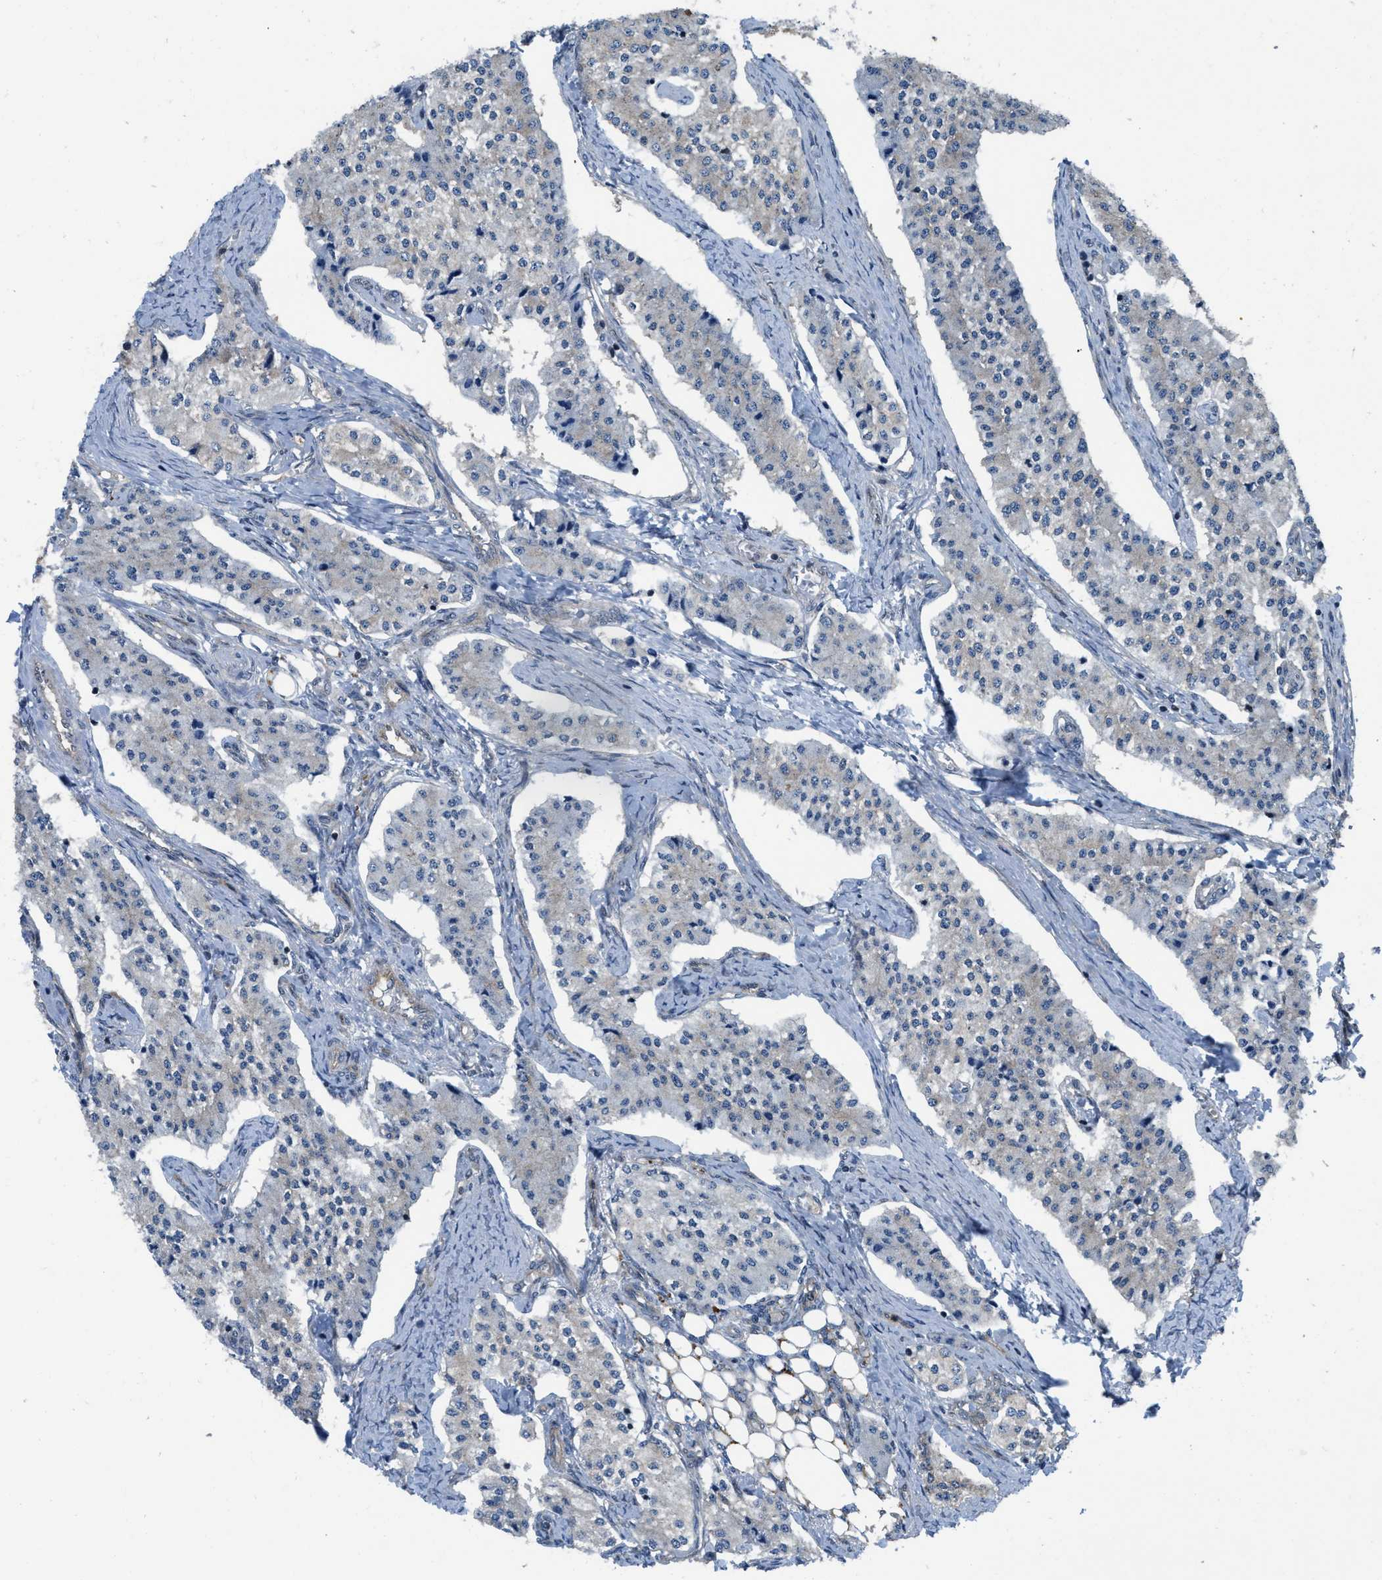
{"staining": {"intensity": "negative", "quantity": "none", "location": "none"}, "tissue": "carcinoid", "cell_type": "Tumor cells", "image_type": "cancer", "snomed": [{"axis": "morphology", "description": "Carcinoid, malignant, NOS"}, {"axis": "topography", "description": "Colon"}], "caption": "IHC photomicrograph of malignant carcinoid stained for a protein (brown), which exhibits no staining in tumor cells. Brightfield microscopy of immunohistochemistry stained with DAB (brown) and hematoxylin (blue), captured at high magnification.", "gene": "PPP2CB", "patient": {"sex": "female", "age": 52}}